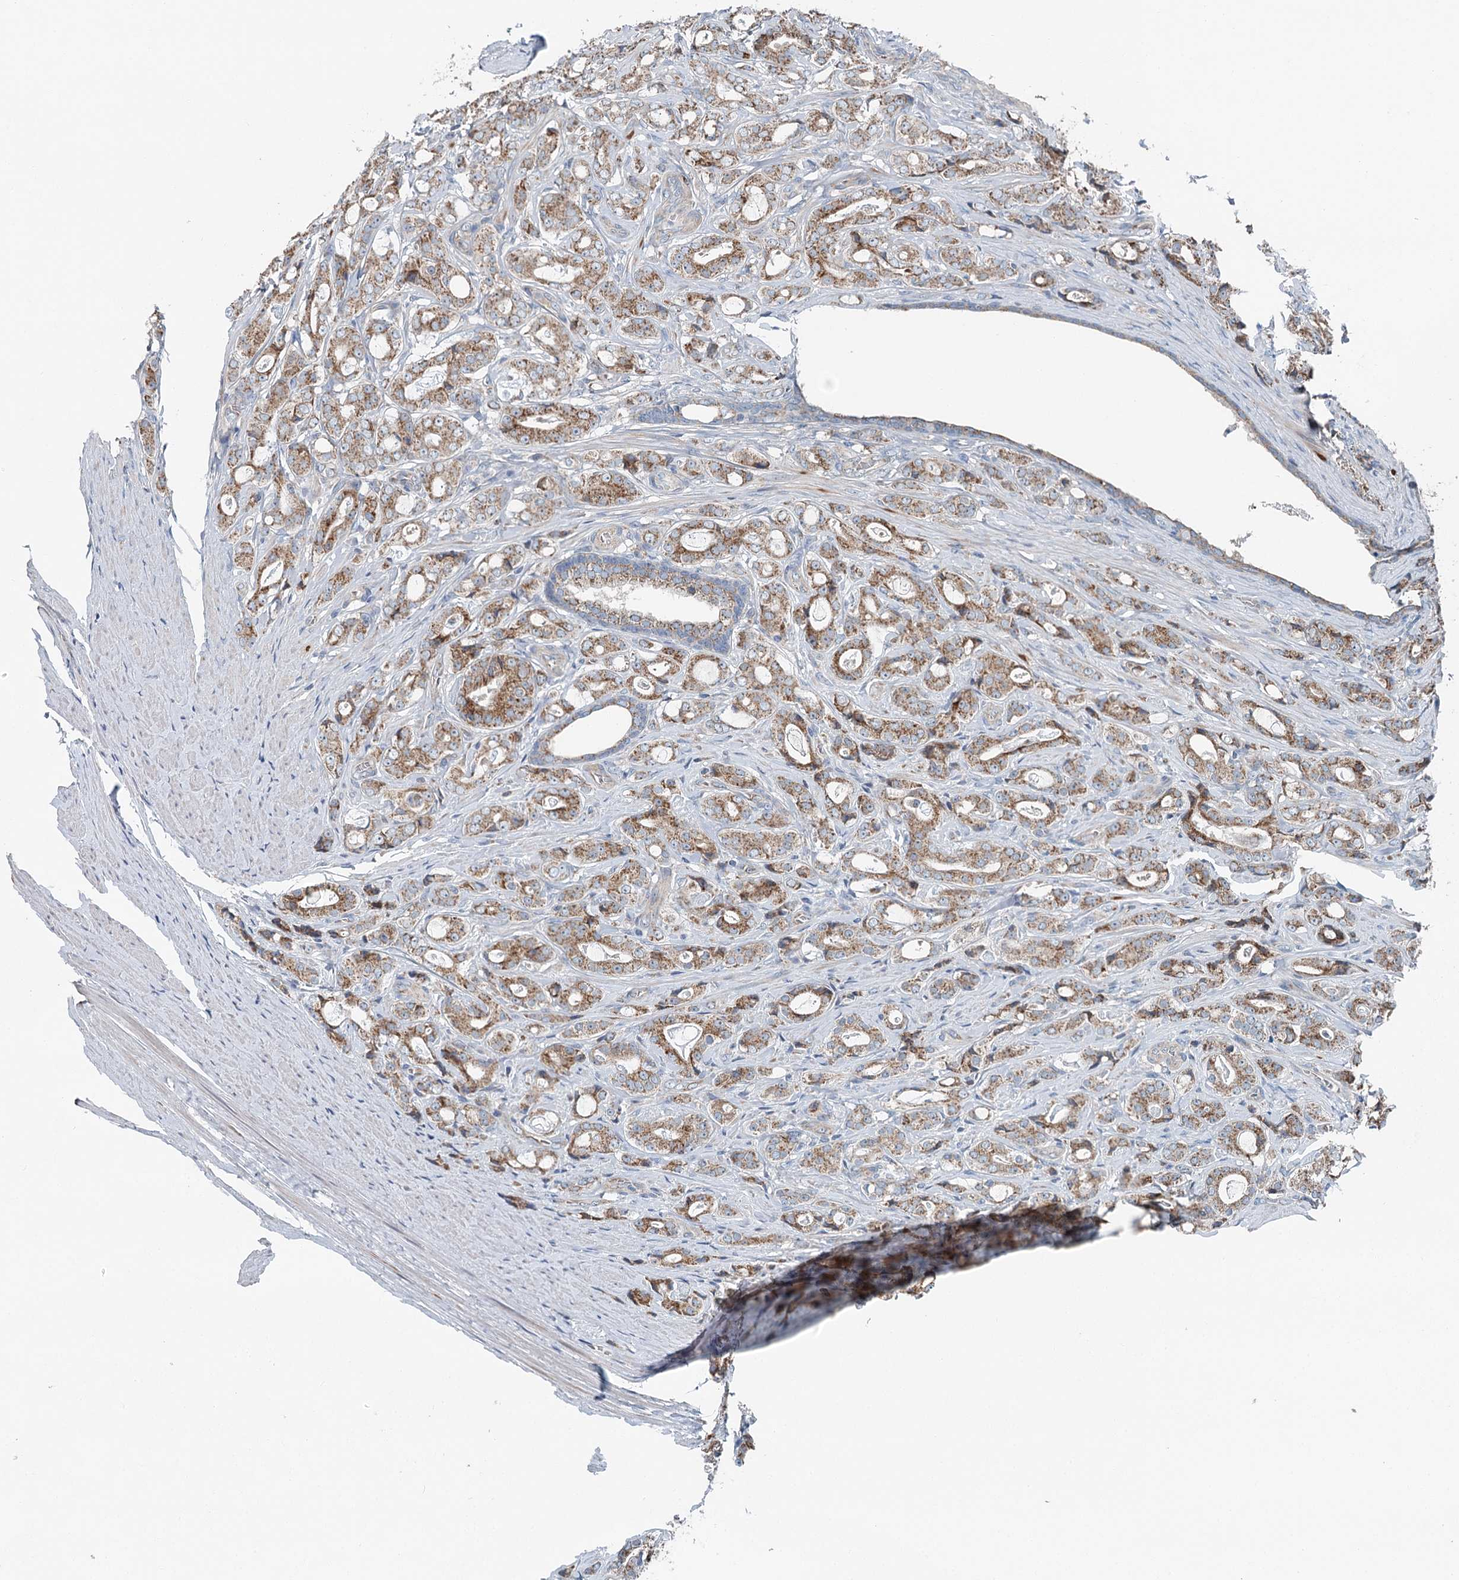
{"staining": {"intensity": "moderate", "quantity": ">75%", "location": "cytoplasmic/membranous"}, "tissue": "prostate cancer", "cell_type": "Tumor cells", "image_type": "cancer", "snomed": [{"axis": "morphology", "description": "Adenocarcinoma, High grade"}, {"axis": "topography", "description": "Prostate"}], "caption": "Immunohistochemistry (IHC) staining of prostate cancer (adenocarcinoma (high-grade)), which exhibits medium levels of moderate cytoplasmic/membranous expression in approximately >75% of tumor cells indicating moderate cytoplasmic/membranous protein expression. The staining was performed using DAB (brown) for protein detection and nuclei were counterstained in hematoxylin (blue).", "gene": "CHCHD5", "patient": {"sex": "male", "age": 63}}